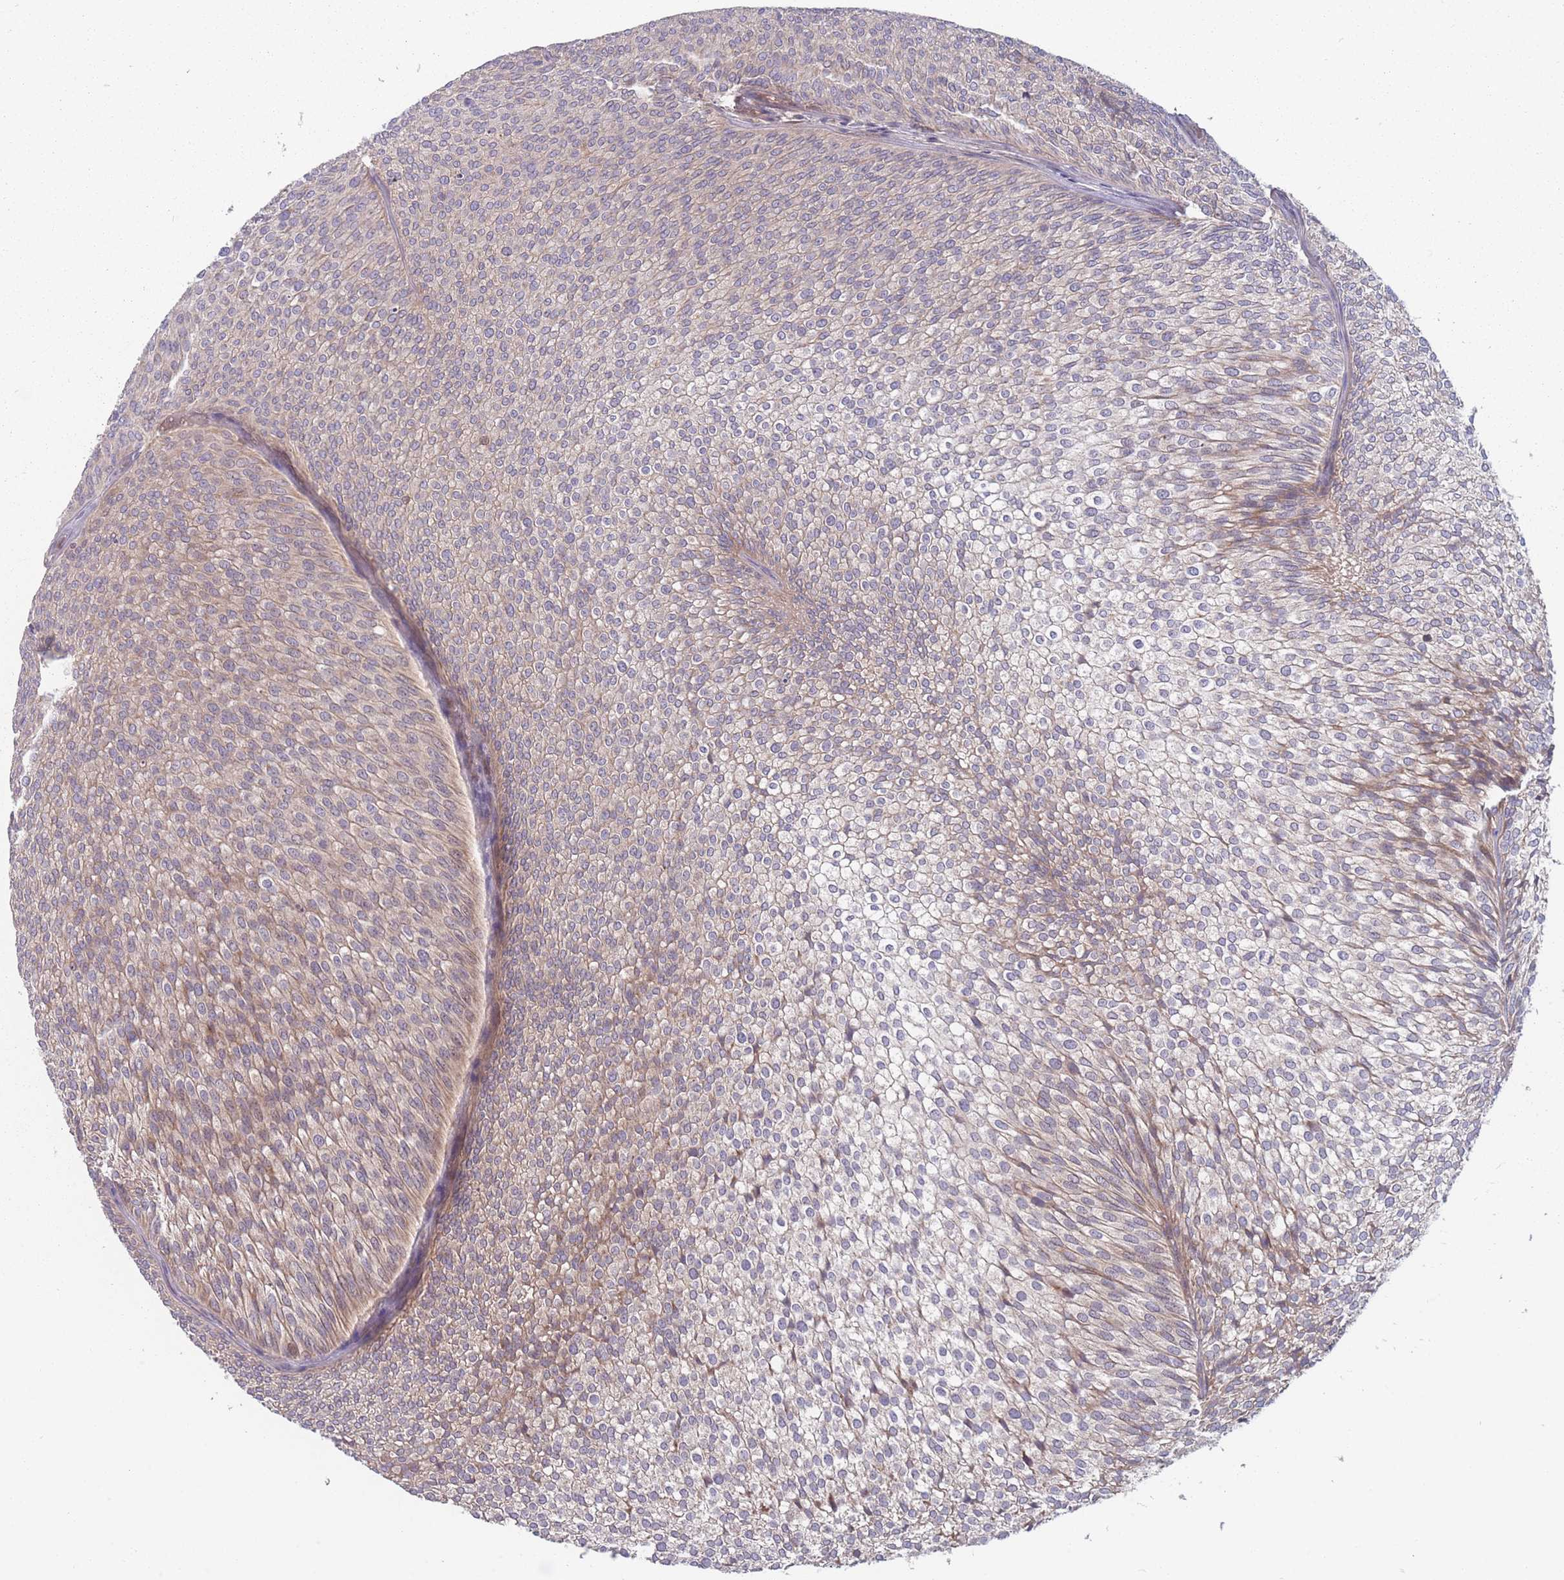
{"staining": {"intensity": "weak", "quantity": "<25%", "location": "cytoplasmic/membranous"}, "tissue": "urothelial cancer", "cell_type": "Tumor cells", "image_type": "cancer", "snomed": [{"axis": "morphology", "description": "Urothelial carcinoma, Low grade"}, {"axis": "topography", "description": "Urinary bladder"}], "caption": "Histopathology image shows no protein expression in tumor cells of low-grade urothelial carcinoma tissue.", "gene": "ATP5MG", "patient": {"sex": "male", "age": 91}}